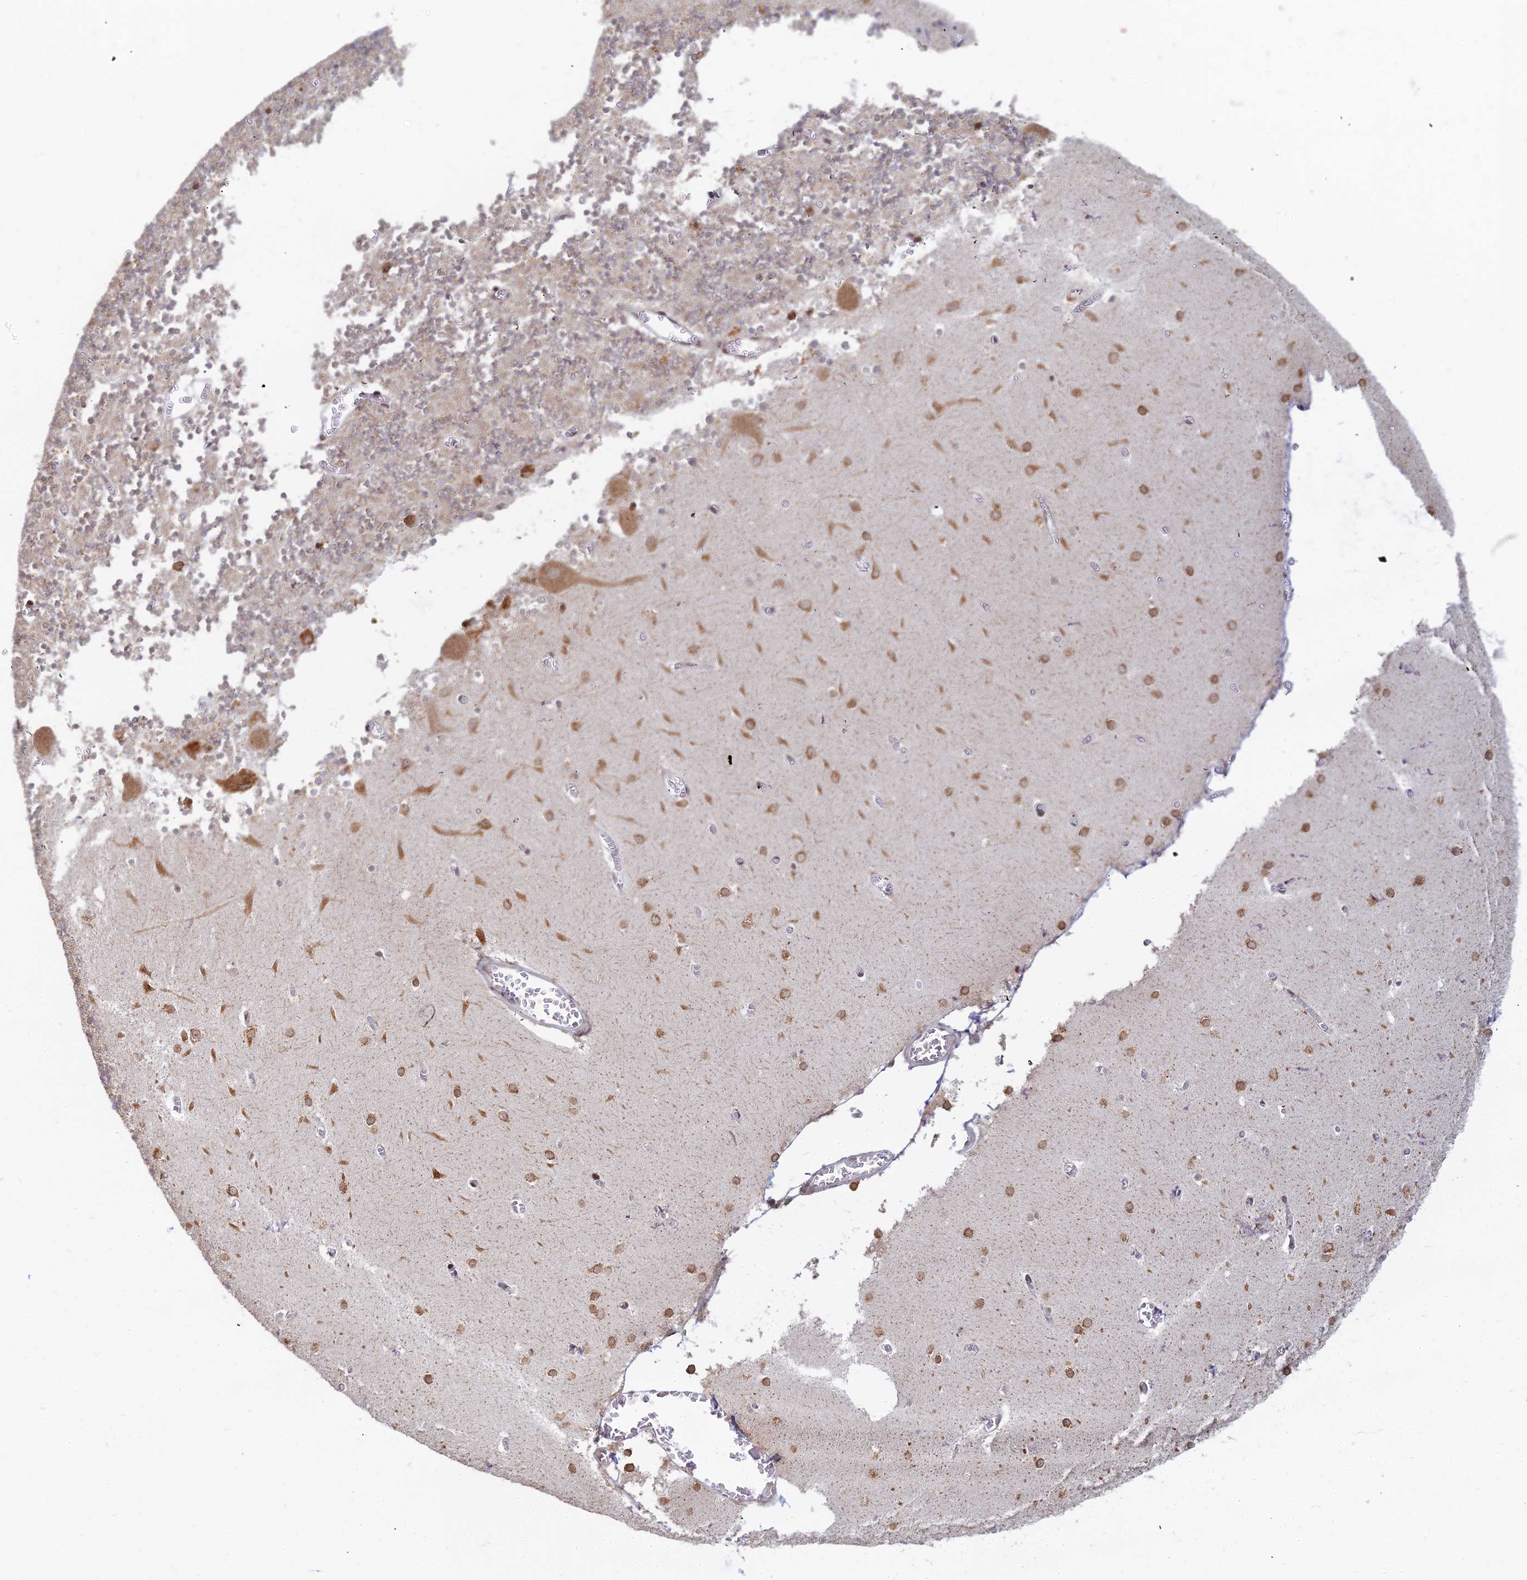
{"staining": {"intensity": "weak", "quantity": "<25%", "location": "cytoplasmic/membranous"}, "tissue": "cerebellum", "cell_type": "Cells in granular layer", "image_type": "normal", "snomed": [{"axis": "morphology", "description": "Normal tissue, NOS"}, {"axis": "topography", "description": "Cerebellum"}], "caption": "High magnification brightfield microscopy of normal cerebellum stained with DAB (3,3'-diaminobenzidine) (brown) and counterstained with hematoxylin (blue): cells in granular layer show no significant positivity. The staining is performed using DAB brown chromogen with nuclei counter-stained in using hematoxylin.", "gene": "ABCA2", "patient": {"sex": "female", "age": 28}}